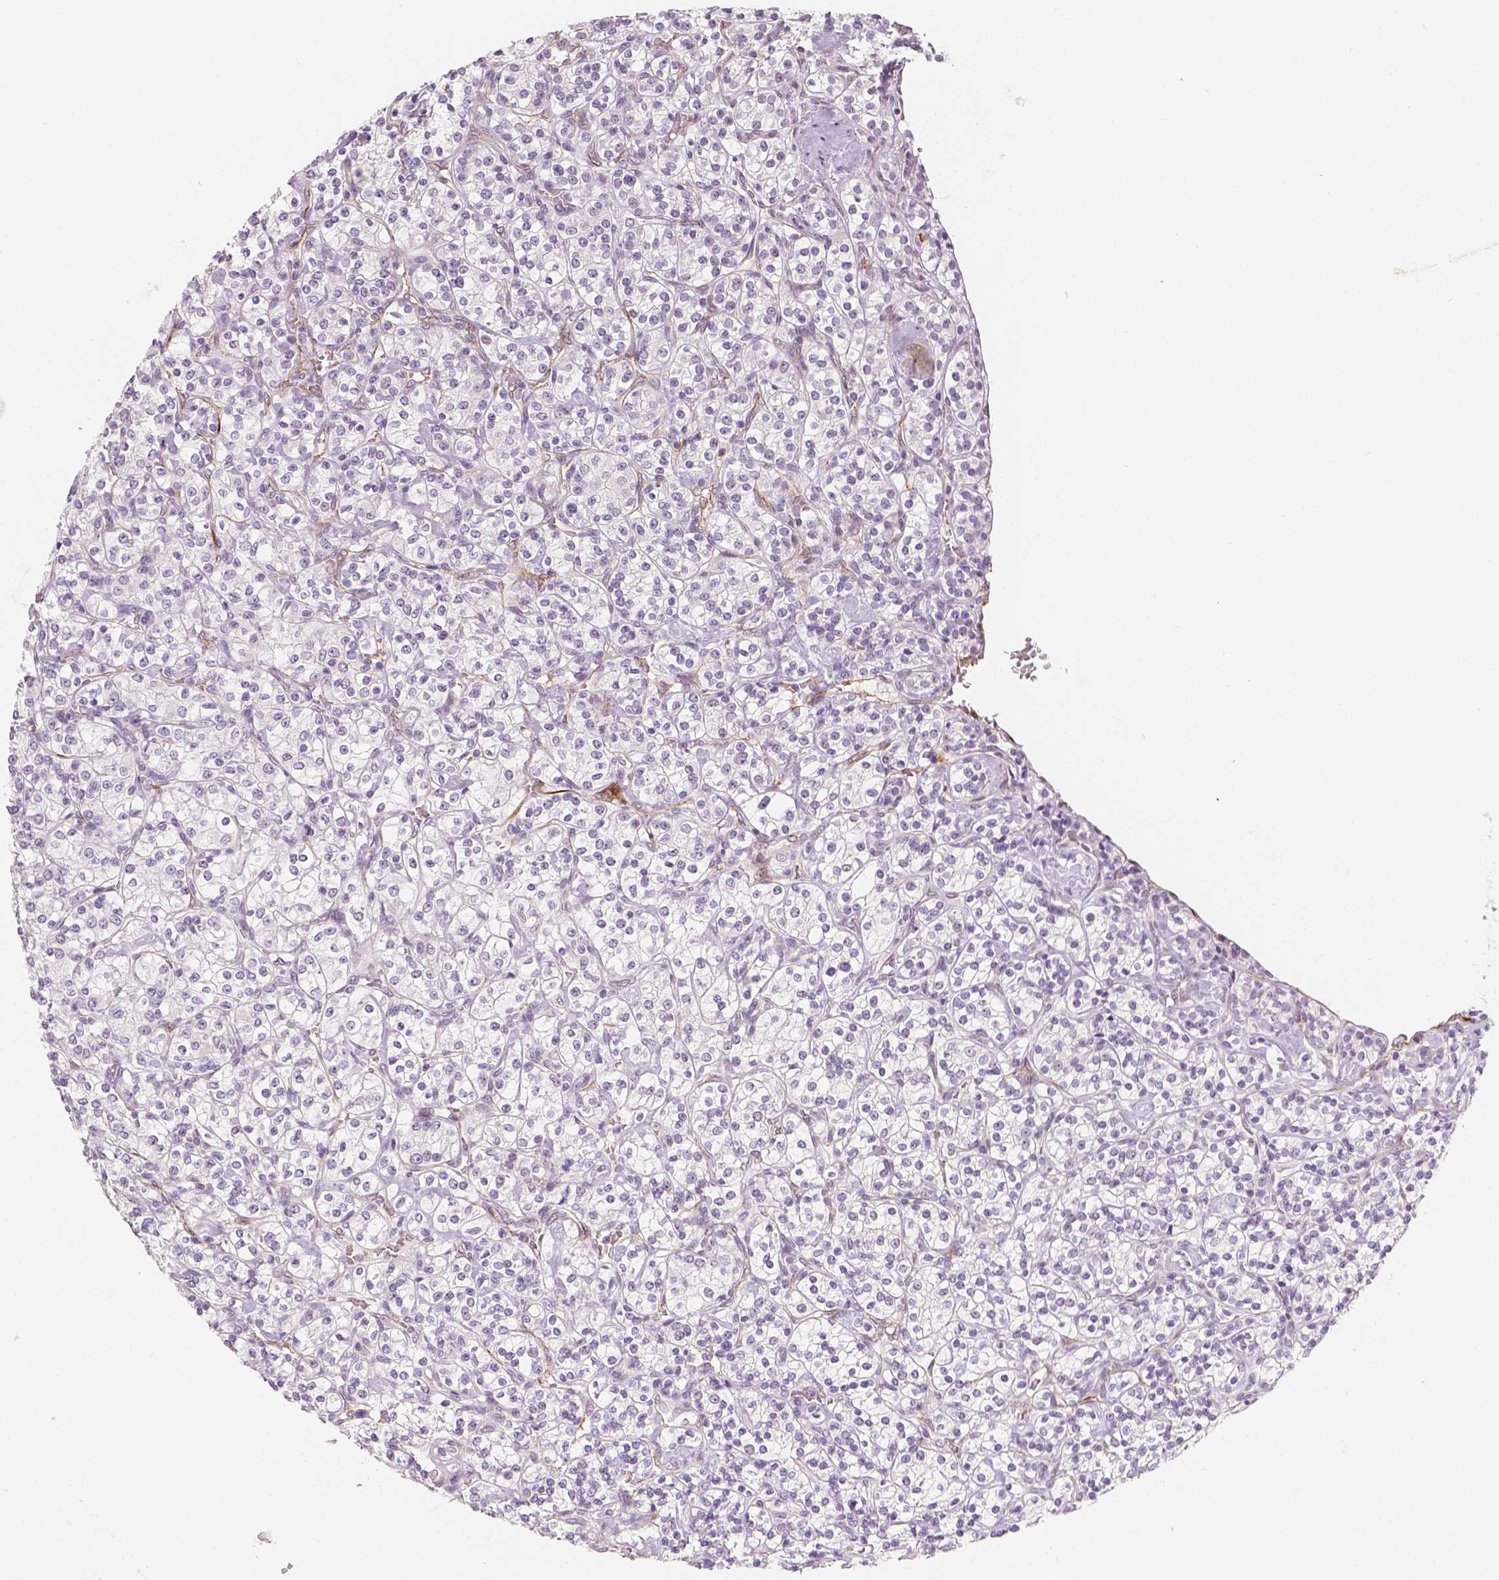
{"staining": {"intensity": "negative", "quantity": "none", "location": "none"}, "tissue": "renal cancer", "cell_type": "Tumor cells", "image_type": "cancer", "snomed": [{"axis": "morphology", "description": "Adenocarcinoma, NOS"}, {"axis": "topography", "description": "Kidney"}], "caption": "Tumor cells are negative for protein expression in human renal cancer.", "gene": "KDM5B", "patient": {"sex": "male", "age": 77}}